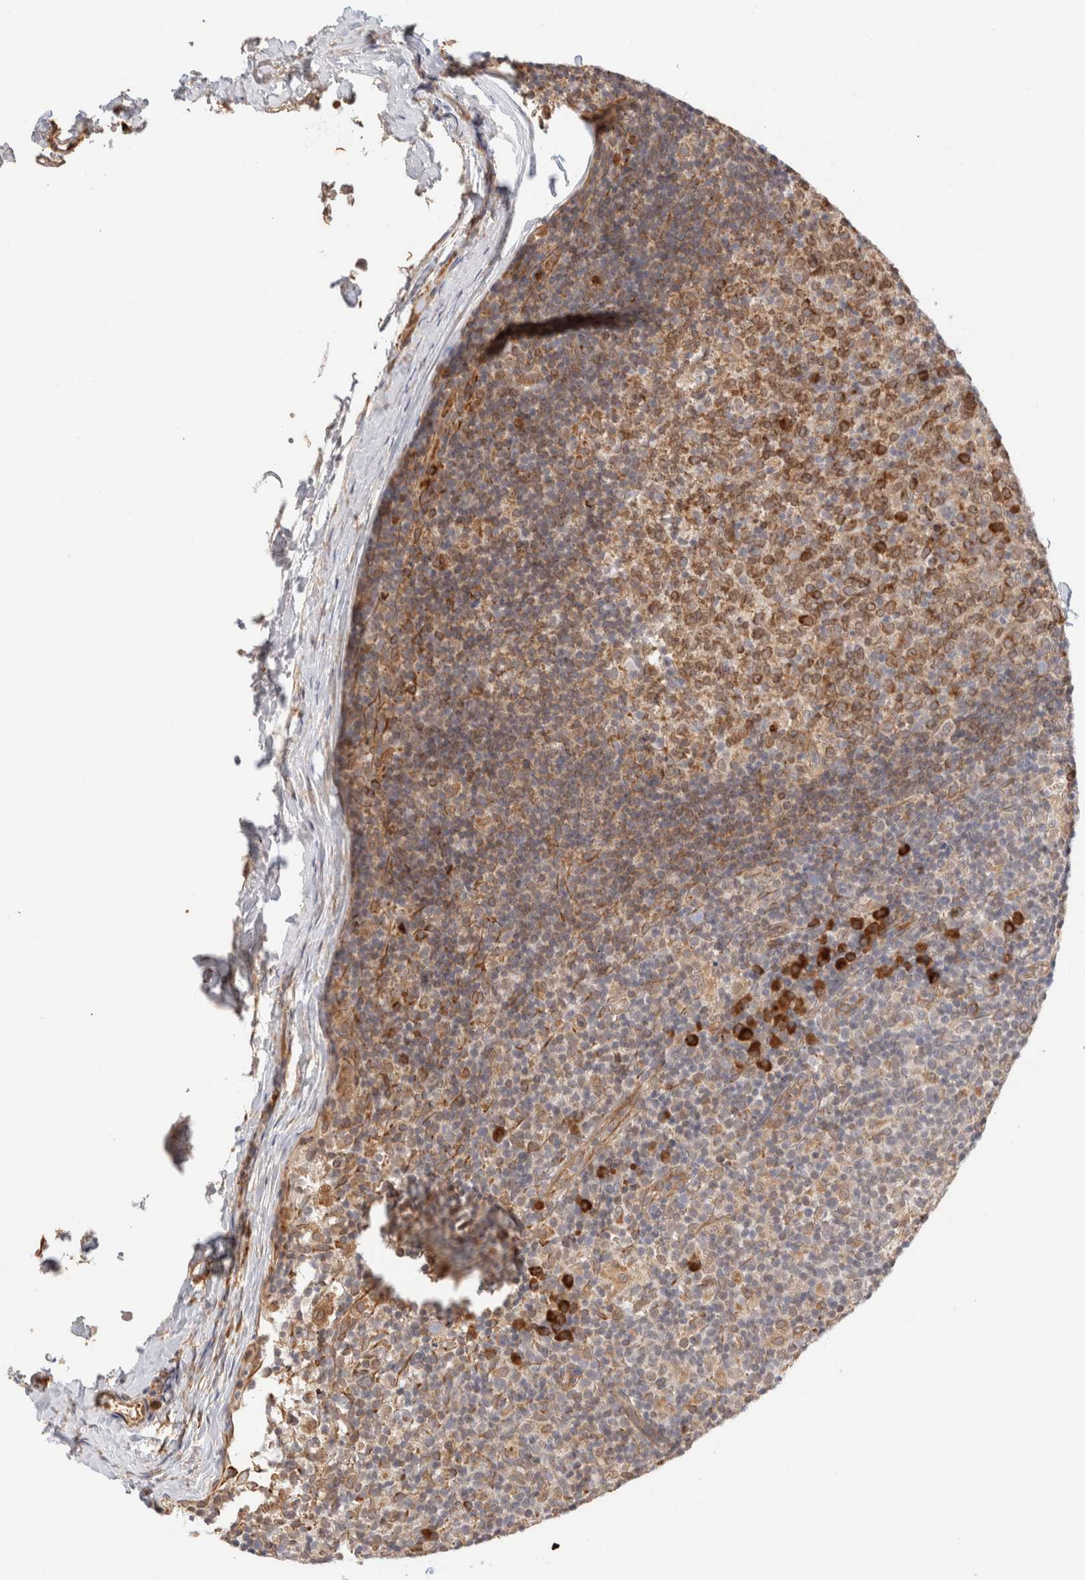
{"staining": {"intensity": "moderate", "quantity": ">75%", "location": "cytoplasmic/membranous,nuclear"}, "tissue": "lymph node", "cell_type": "Germinal center cells", "image_type": "normal", "snomed": [{"axis": "morphology", "description": "Normal tissue, NOS"}, {"axis": "morphology", "description": "Inflammation, NOS"}, {"axis": "topography", "description": "Lymph node"}], "caption": "This is a histology image of IHC staining of benign lymph node, which shows moderate staining in the cytoplasmic/membranous,nuclear of germinal center cells.", "gene": "SYVN1", "patient": {"sex": "male", "age": 55}}